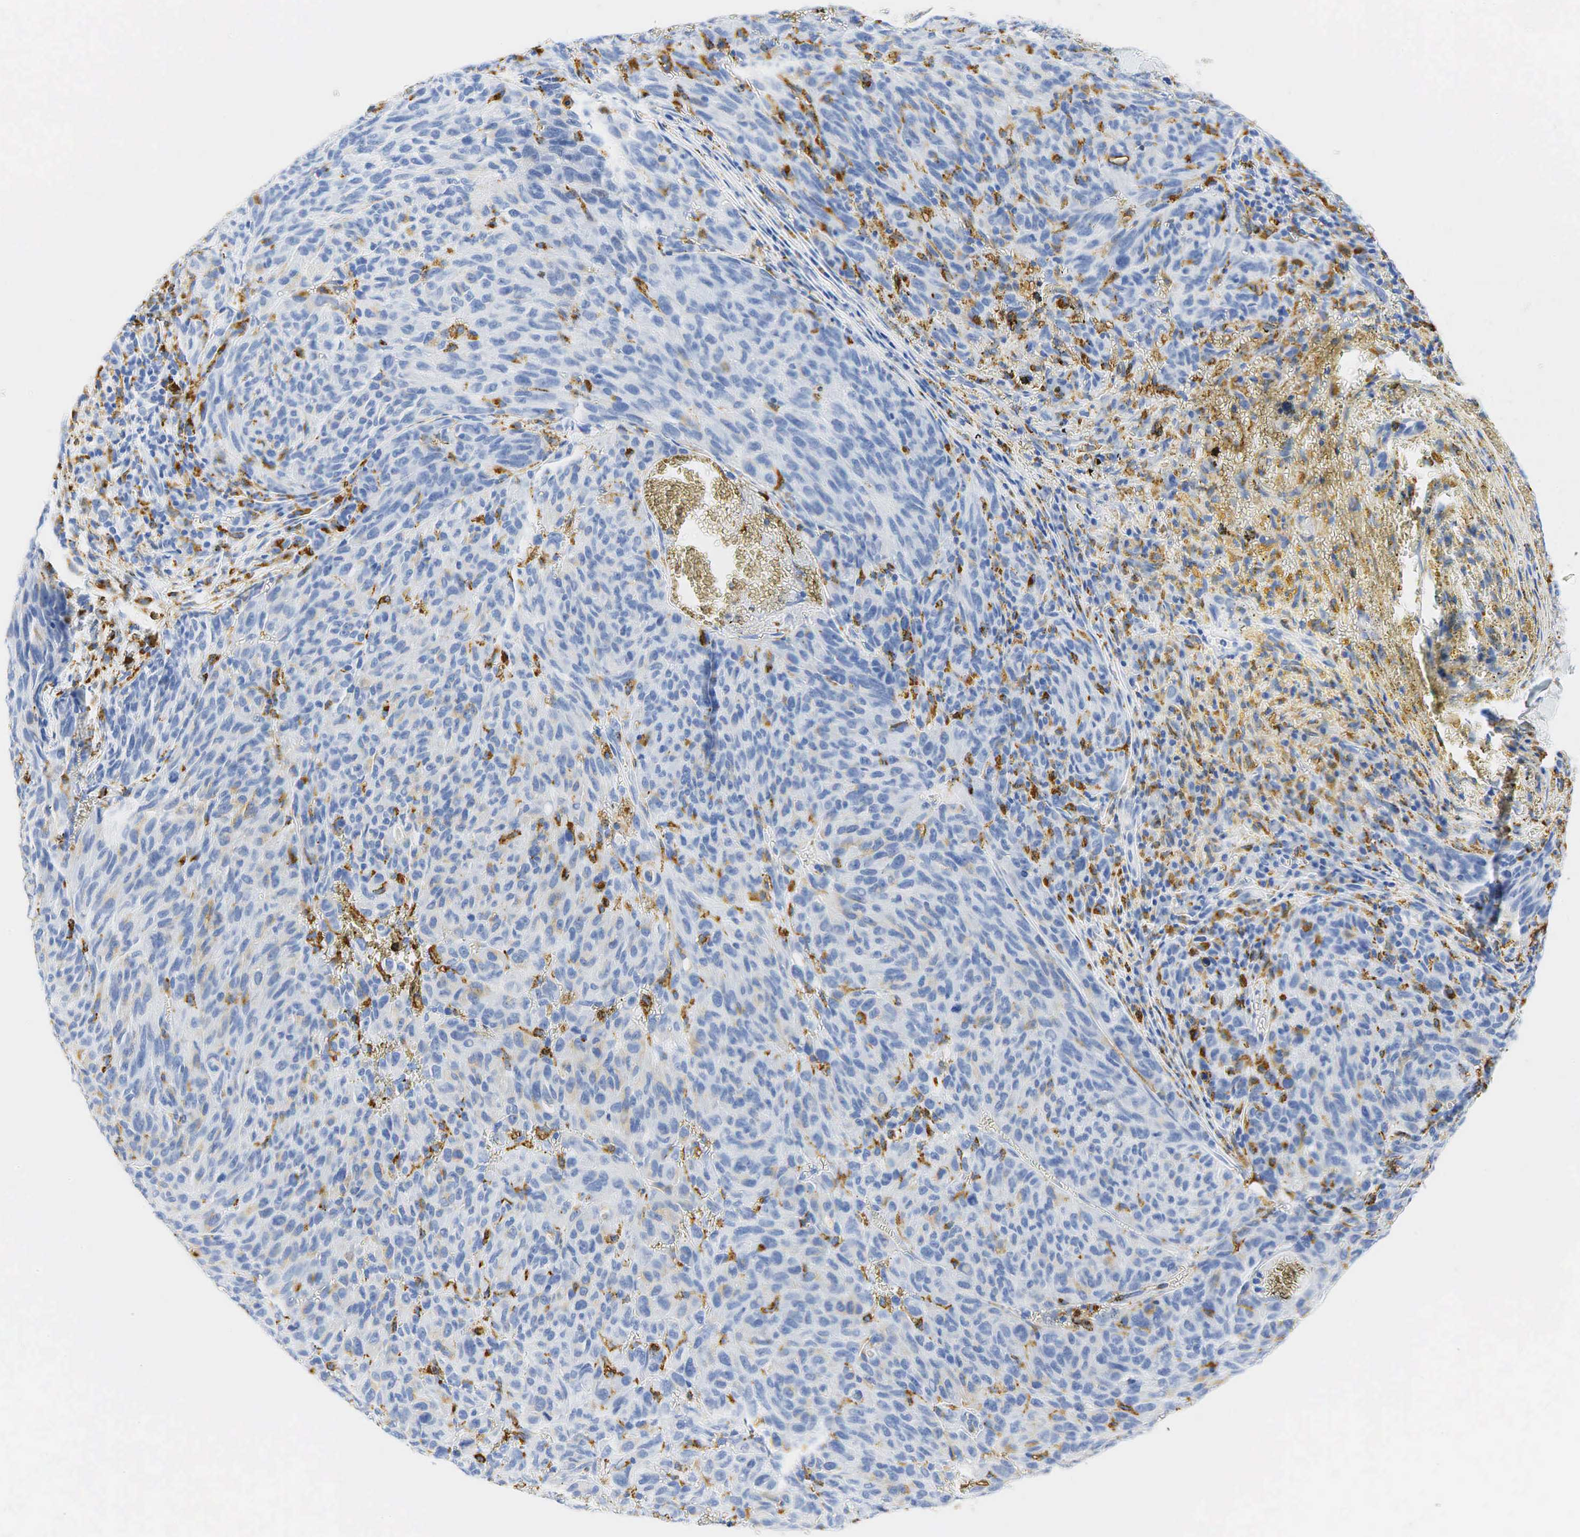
{"staining": {"intensity": "weak", "quantity": "<25%", "location": "cytoplasmic/membranous"}, "tissue": "melanoma", "cell_type": "Tumor cells", "image_type": "cancer", "snomed": [{"axis": "morphology", "description": "Malignant melanoma, NOS"}, {"axis": "topography", "description": "Skin"}], "caption": "High power microscopy micrograph of an IHC micrograph of melanoma, revealing no significant expression in tumor cells.", "gene": "CD68", "patient": {"sex": "male", "age": 76}}